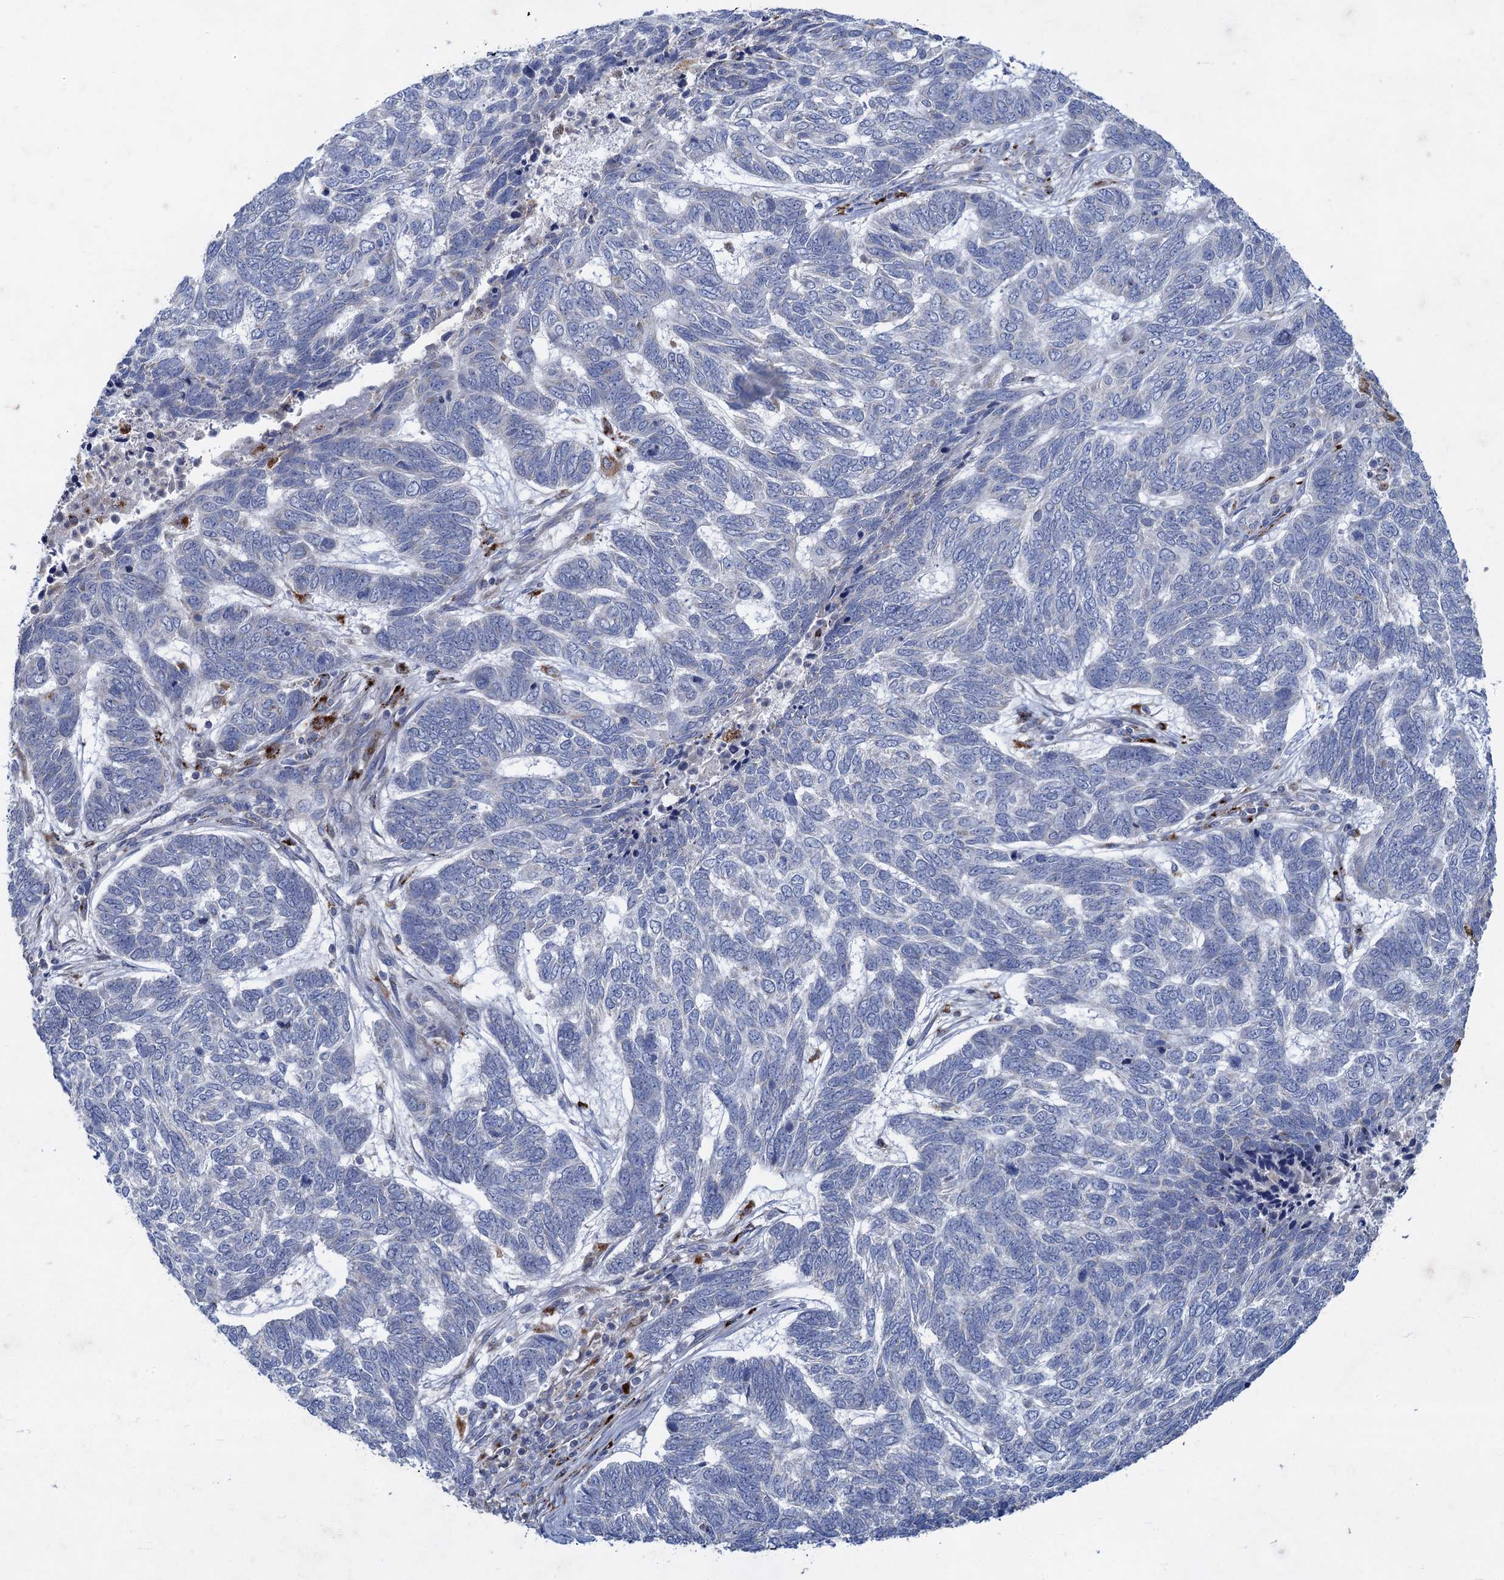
{"staining": {"intensity": "negative", "quantity": "none", "location": "none"}, "tissue": "skin cancer", "cell_type": "Tumor cells", "image_type": "cancer", "snomed": [{"axis": "morphology", "description": "Basal cell carcinoma"}, {"axis": "topography", "description": "Skin"}], "caption": "This is an IHC histopathology image of skin basal cell carcinoma. There is no expression in tumor cells.", "gene": "ANKS3", "patient": {"sex": "female", "age": 65}}